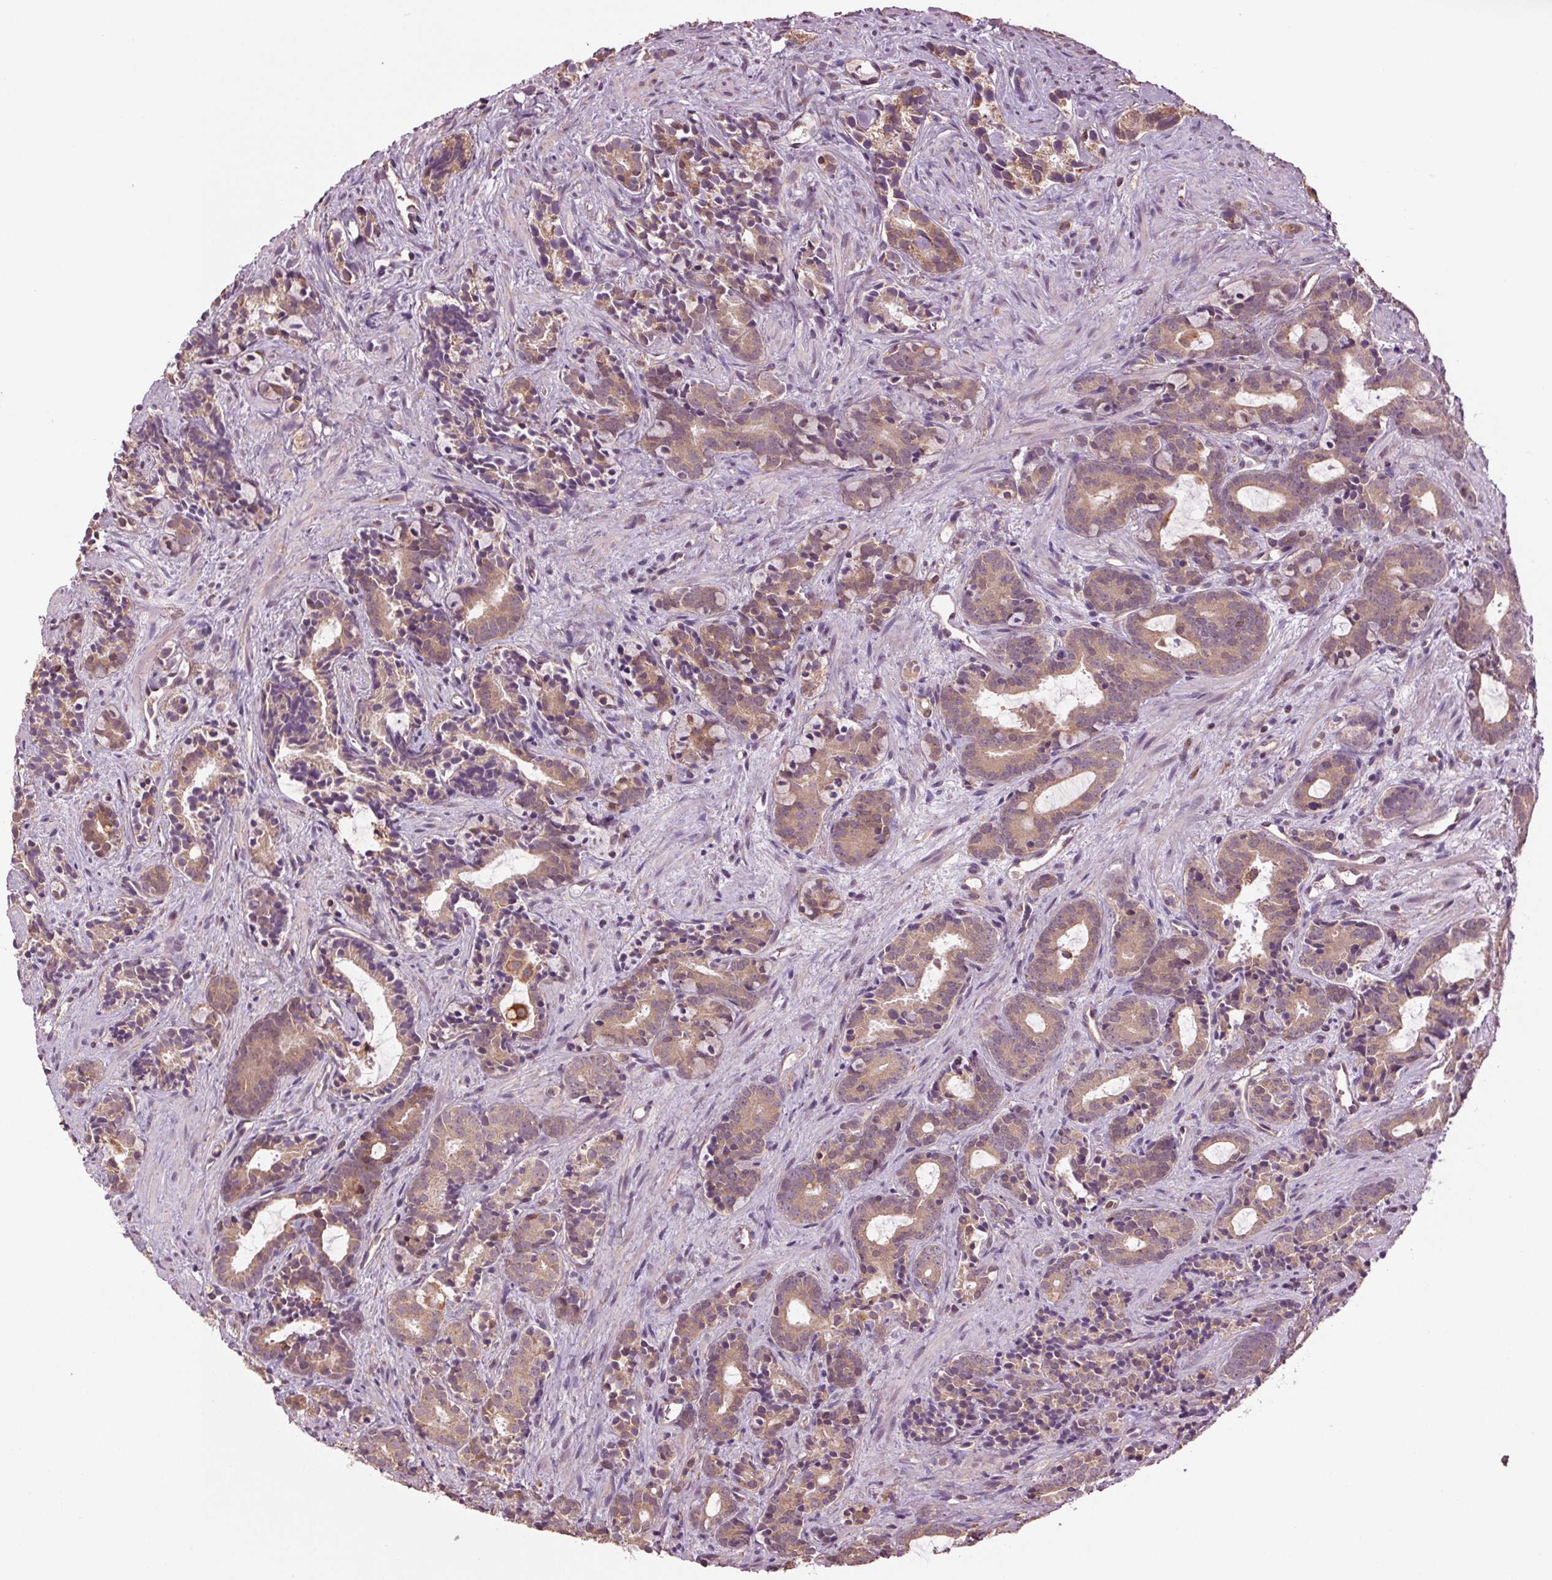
{"staining": {"intensity": "moderate", "quantity": ">75%", "location": "cytoplasmic/membranous"}, "tissue": "prostate cancer", "cell_type": "Tumor cells", "image_type": "cancer", "snomed": [{"axis": "morphology", "description": "Adenocarcinoma, High grade"}, {"axis": "topography", "description": "Prostate"}], "caption": "This is a micrograph of IHC staining of prostate cancer (high-grade adenocarcinoma), which shows moderate expression in the cytoplasmic/membranous of tumor cells.", "gene": "RNPEP", "patient": {"sex": "male", "age": 84}}